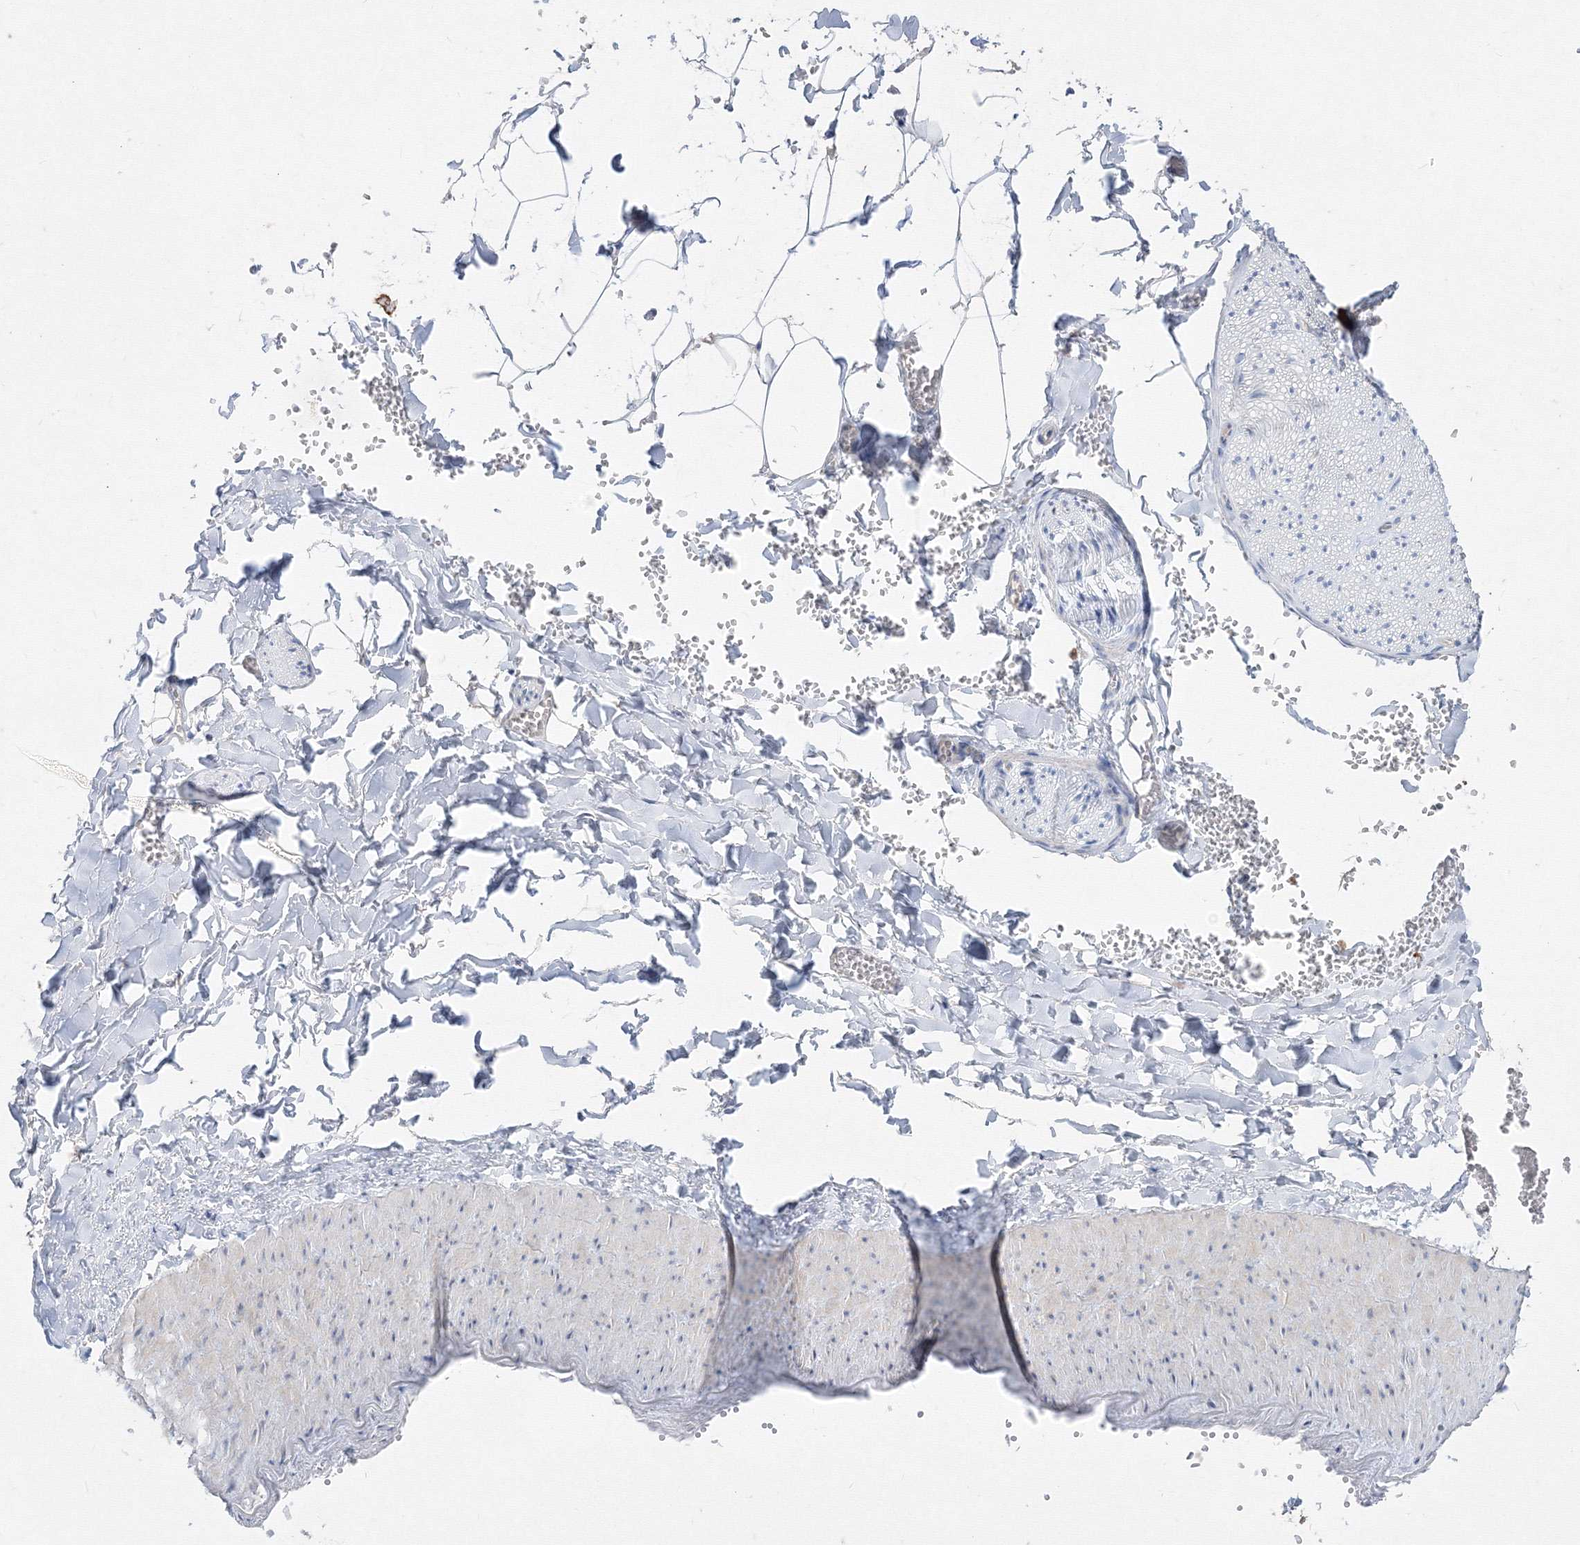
{"staining": {"intensity": "negative", "quantity": "none", "location": "none"}, "tissue": "adipose tissue", "cell_type": "Adipocytes", "image_type": "normal", "snomed": [{"axis": "morphology", "description": "Normal tissue, NOS"}, {"axis": "topography", "description": "Gallbladder"}, {"axis": "topography", "description": "Peripheral nerve tissue"}], "caption": "The image demonstrates no significant expression in adipocytes of adipose tissue. (DAB (3,3'-diaminobenzidine) IHC, high magnification).", "gene": "FBXL8", "patient": {"sex": "male", "age": 38}}